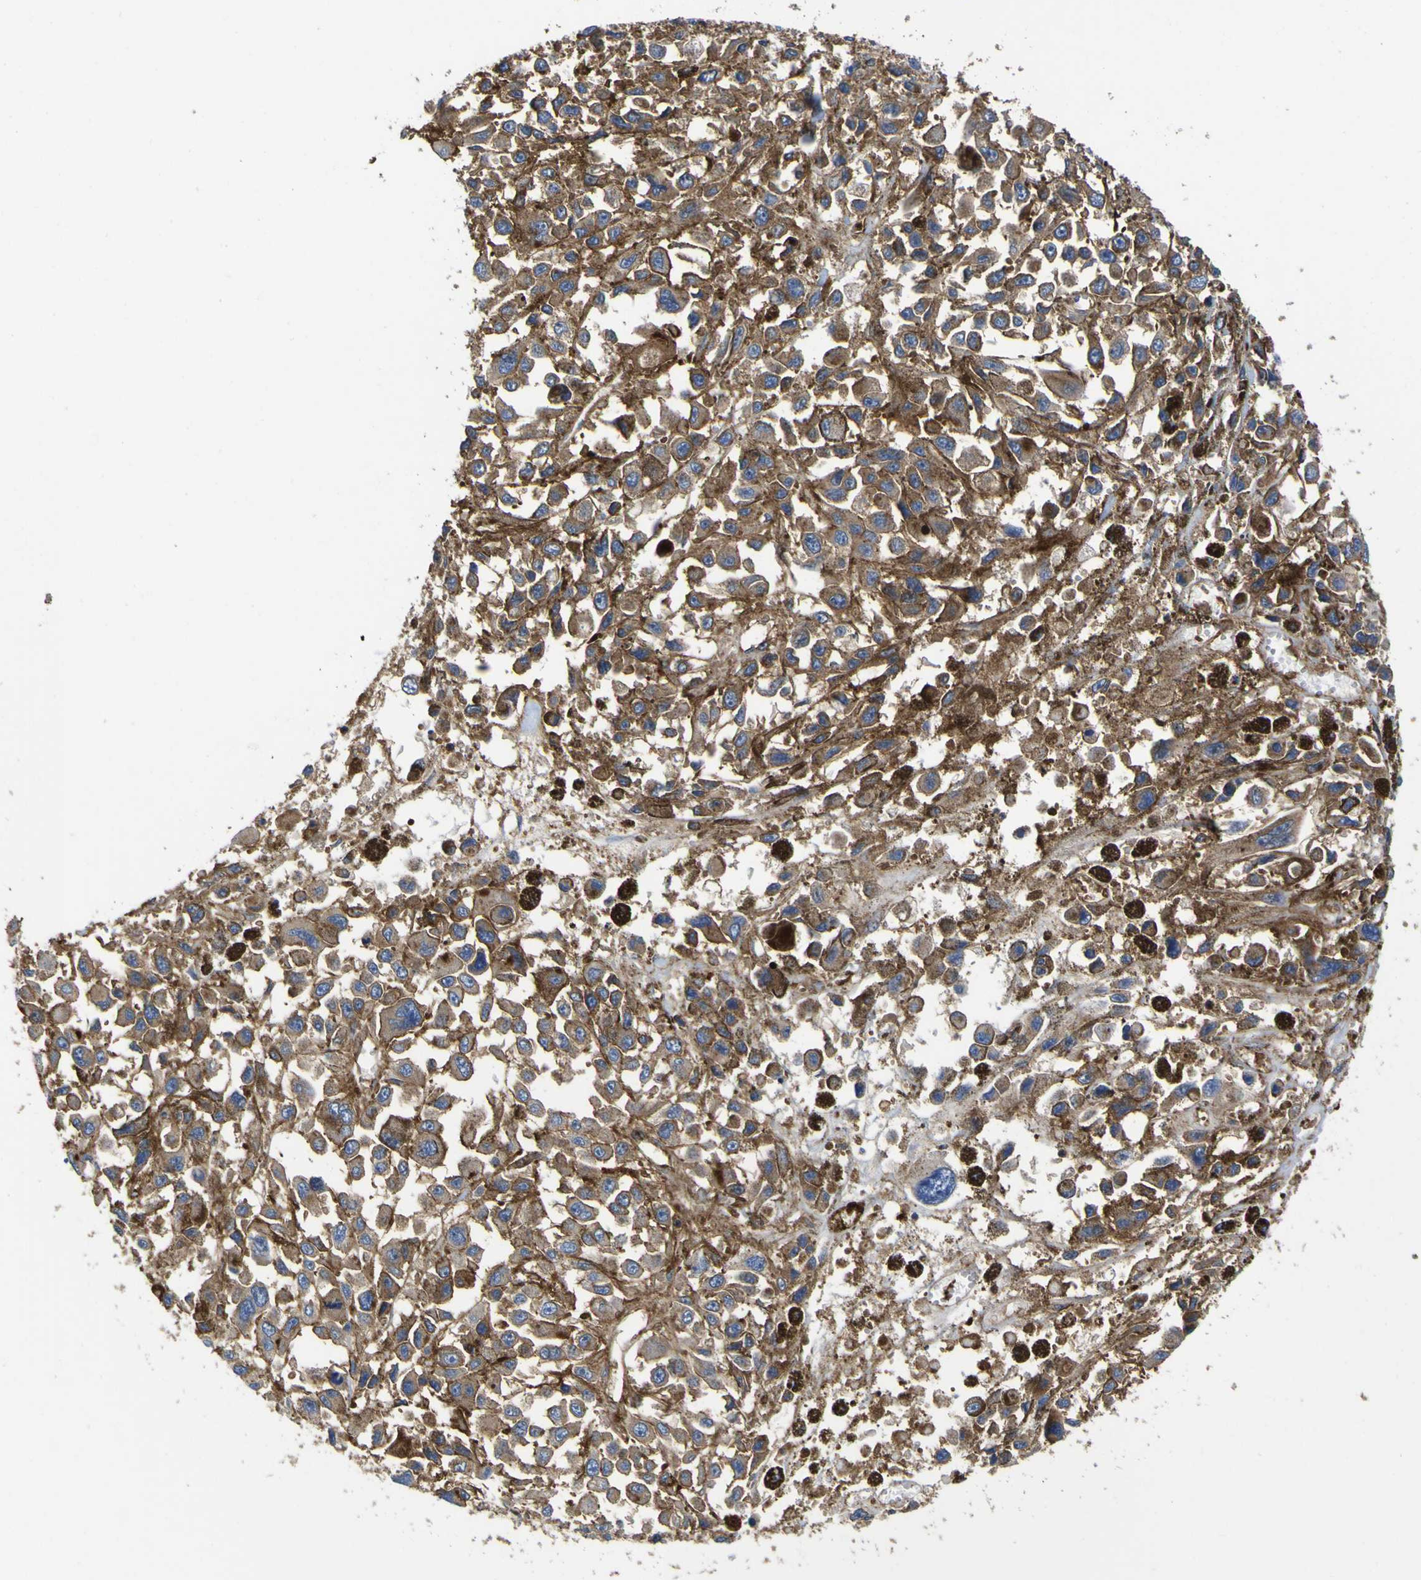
{"staining": {"intensity": "weak", "quantity": ">75%", "location": "cytoplasmic/membranous"}, "tissue": "melanoma", "cell_type": "Tumor cells", "image_type": "cancer", "snomed": [{"axis": "morphology", "description": "Malignant melanoma, Metastatic site"}, {"axis": "topography", "description": "Lymph node"}], "caption": "An immunohistochemistry histopathology image of tumor tissue is shown. Protein staining in brown labels weak cytoplasmic/membranous positivity in malignant melanoma (metastatic site) within tumor cells.", "gene": "CD151", "patient": {"sex": "male", "age": 59}}